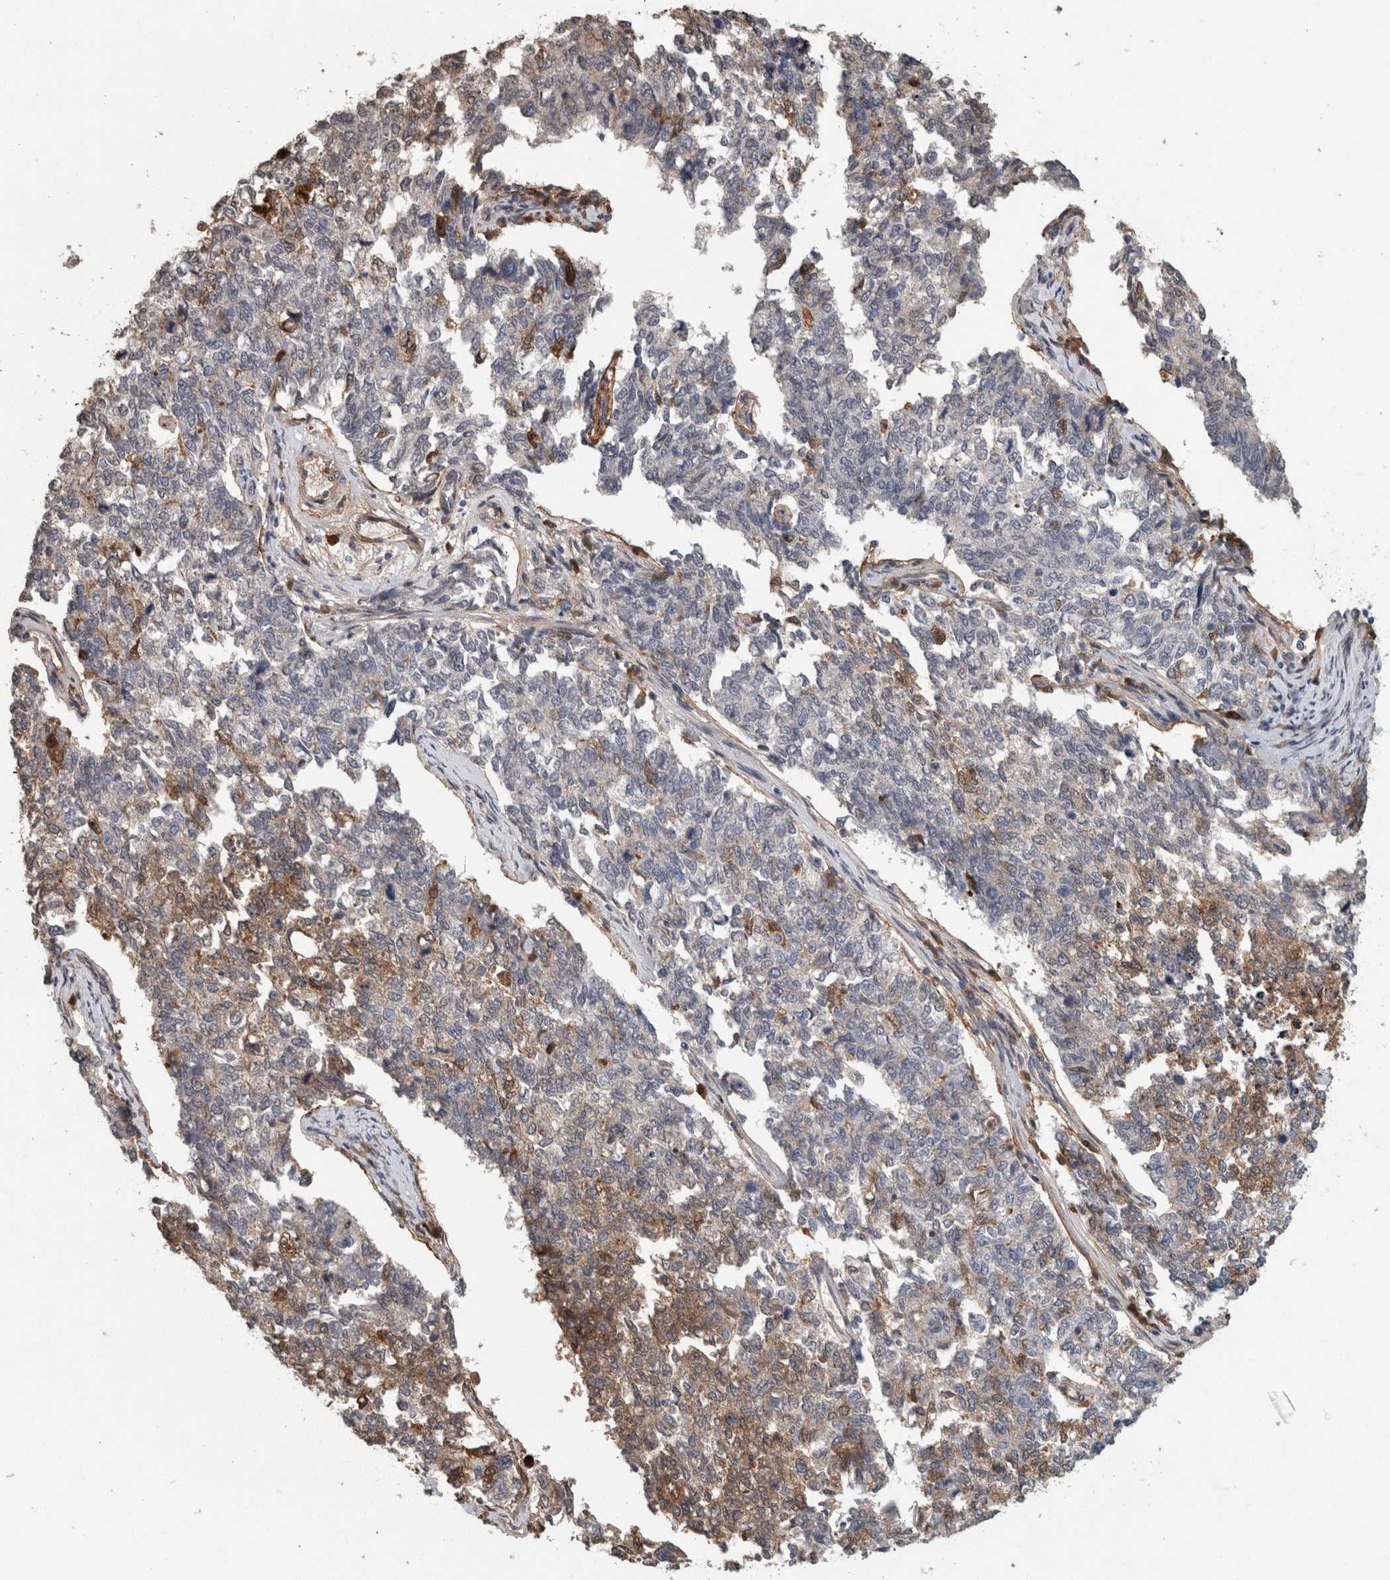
{"staining": {"intensity": "moderate", "quantity": "<25%", "location": "cytoplasmic/membranous"}, "tissue": "cervical cancer", "cell_type": "Tumor cells", "image_type": "cancer", "snomed": [{"axis": "morphology", "description": "Squamous cell carcinoma, NOS"}, {"axis": "topography", "description": "Cervix"}], "caption": "A low amount of moderate cytoplasmic/membranous positivity is appreciated in about <25% of tumor cells in cervical squamous cell carcinoma tissue.", "gene": "LTBP1", "patient": {"sex": "female", "age": 63}}